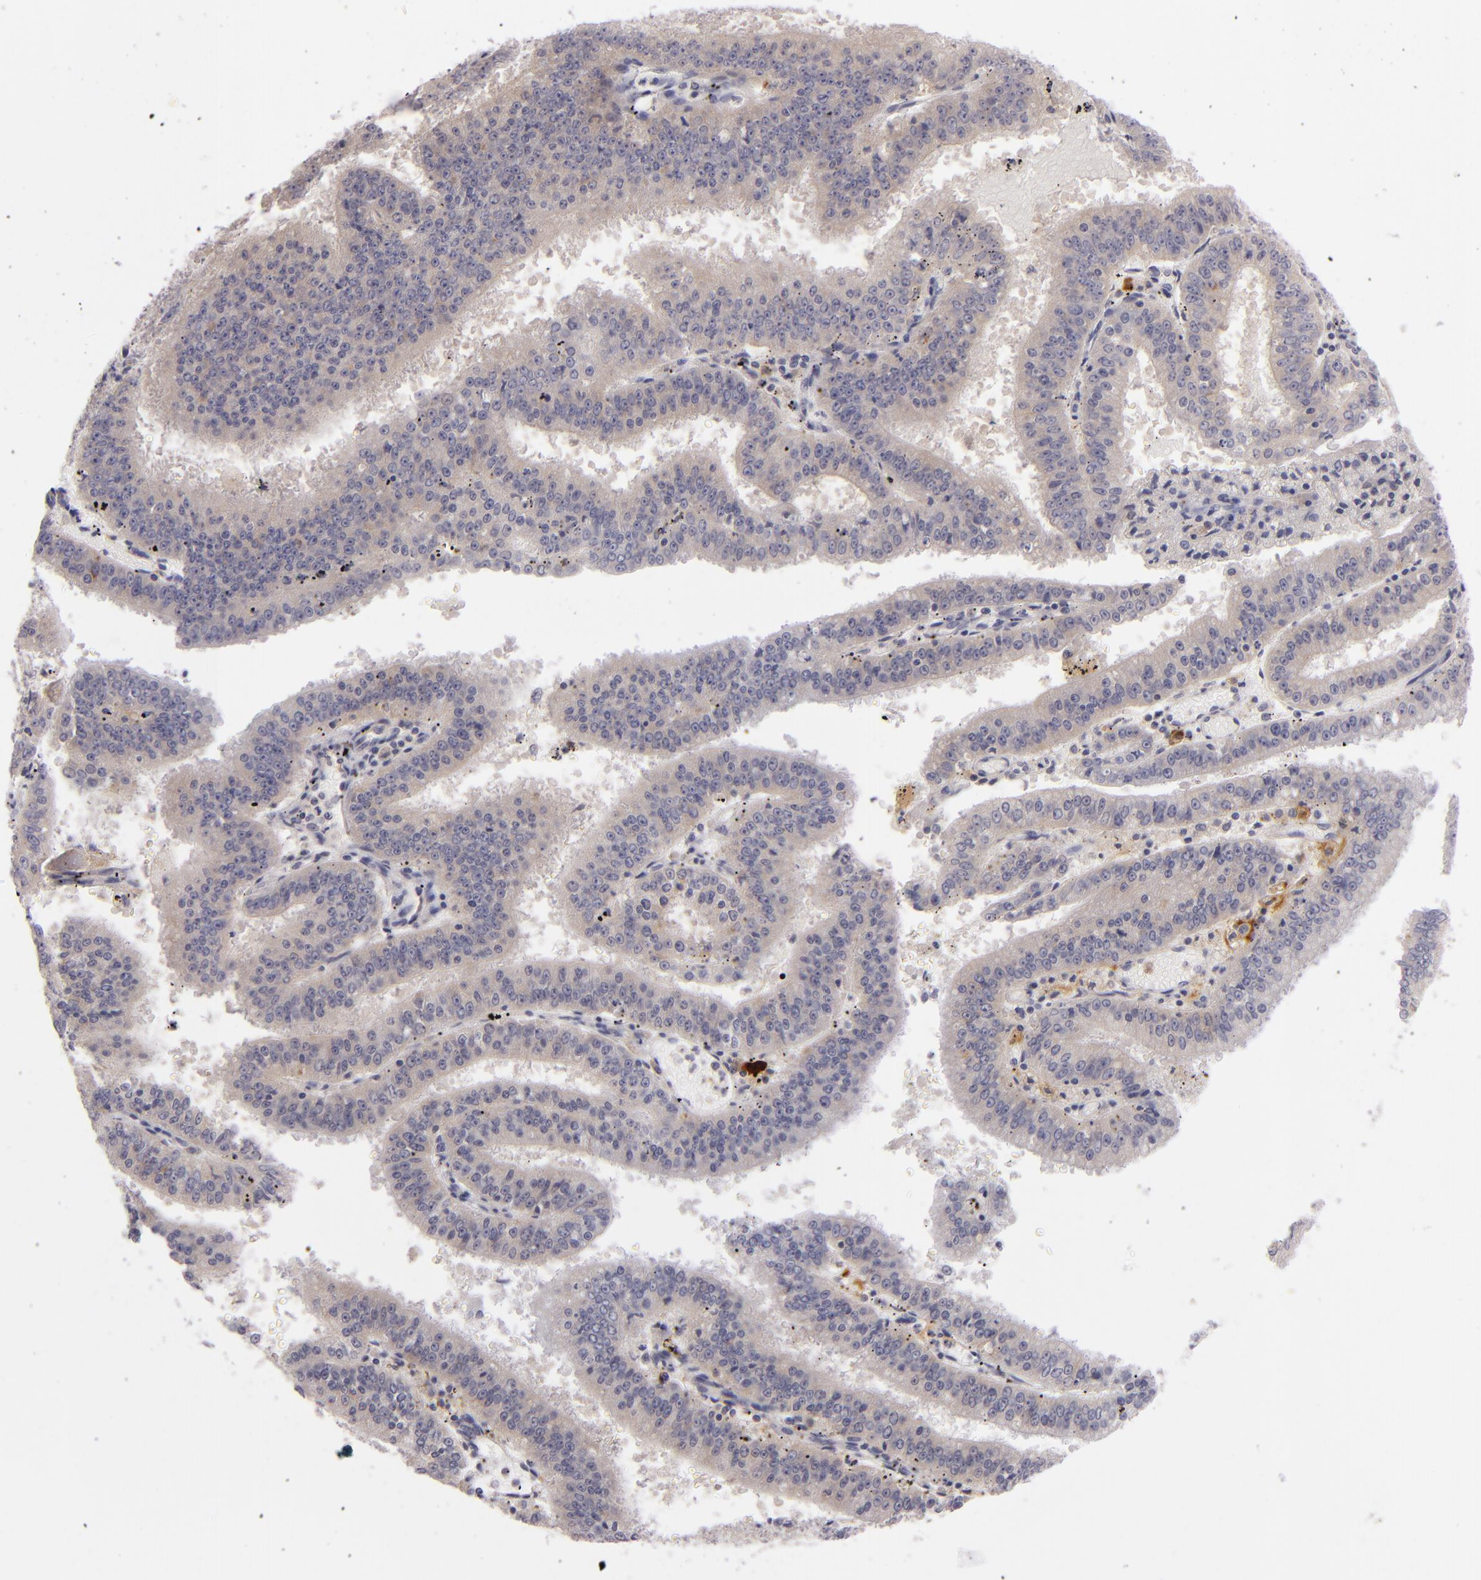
{"staining": {"intensity": "weak", "quantity": "<25%", "location": "cytoplasmic/membranous"}, "tissue": "endometrial cancer", "cell_type": "Tumor cells", "image_type": "cancer", "snomed": [{"axis": "morphology", "description": "Adenocarcinoma, NOS"}, {"axis": "topography", "description": "Endometrium"}], "caption": "A histopathology image of human endometrial adenocarcinoma is negative for staining in tumor cells. (DAB (3,3'-diaminobenzidine) IHC with hematoxylin counter stain).", "gene": "CD83", "patient": {"sex": "female", "age": 66}}